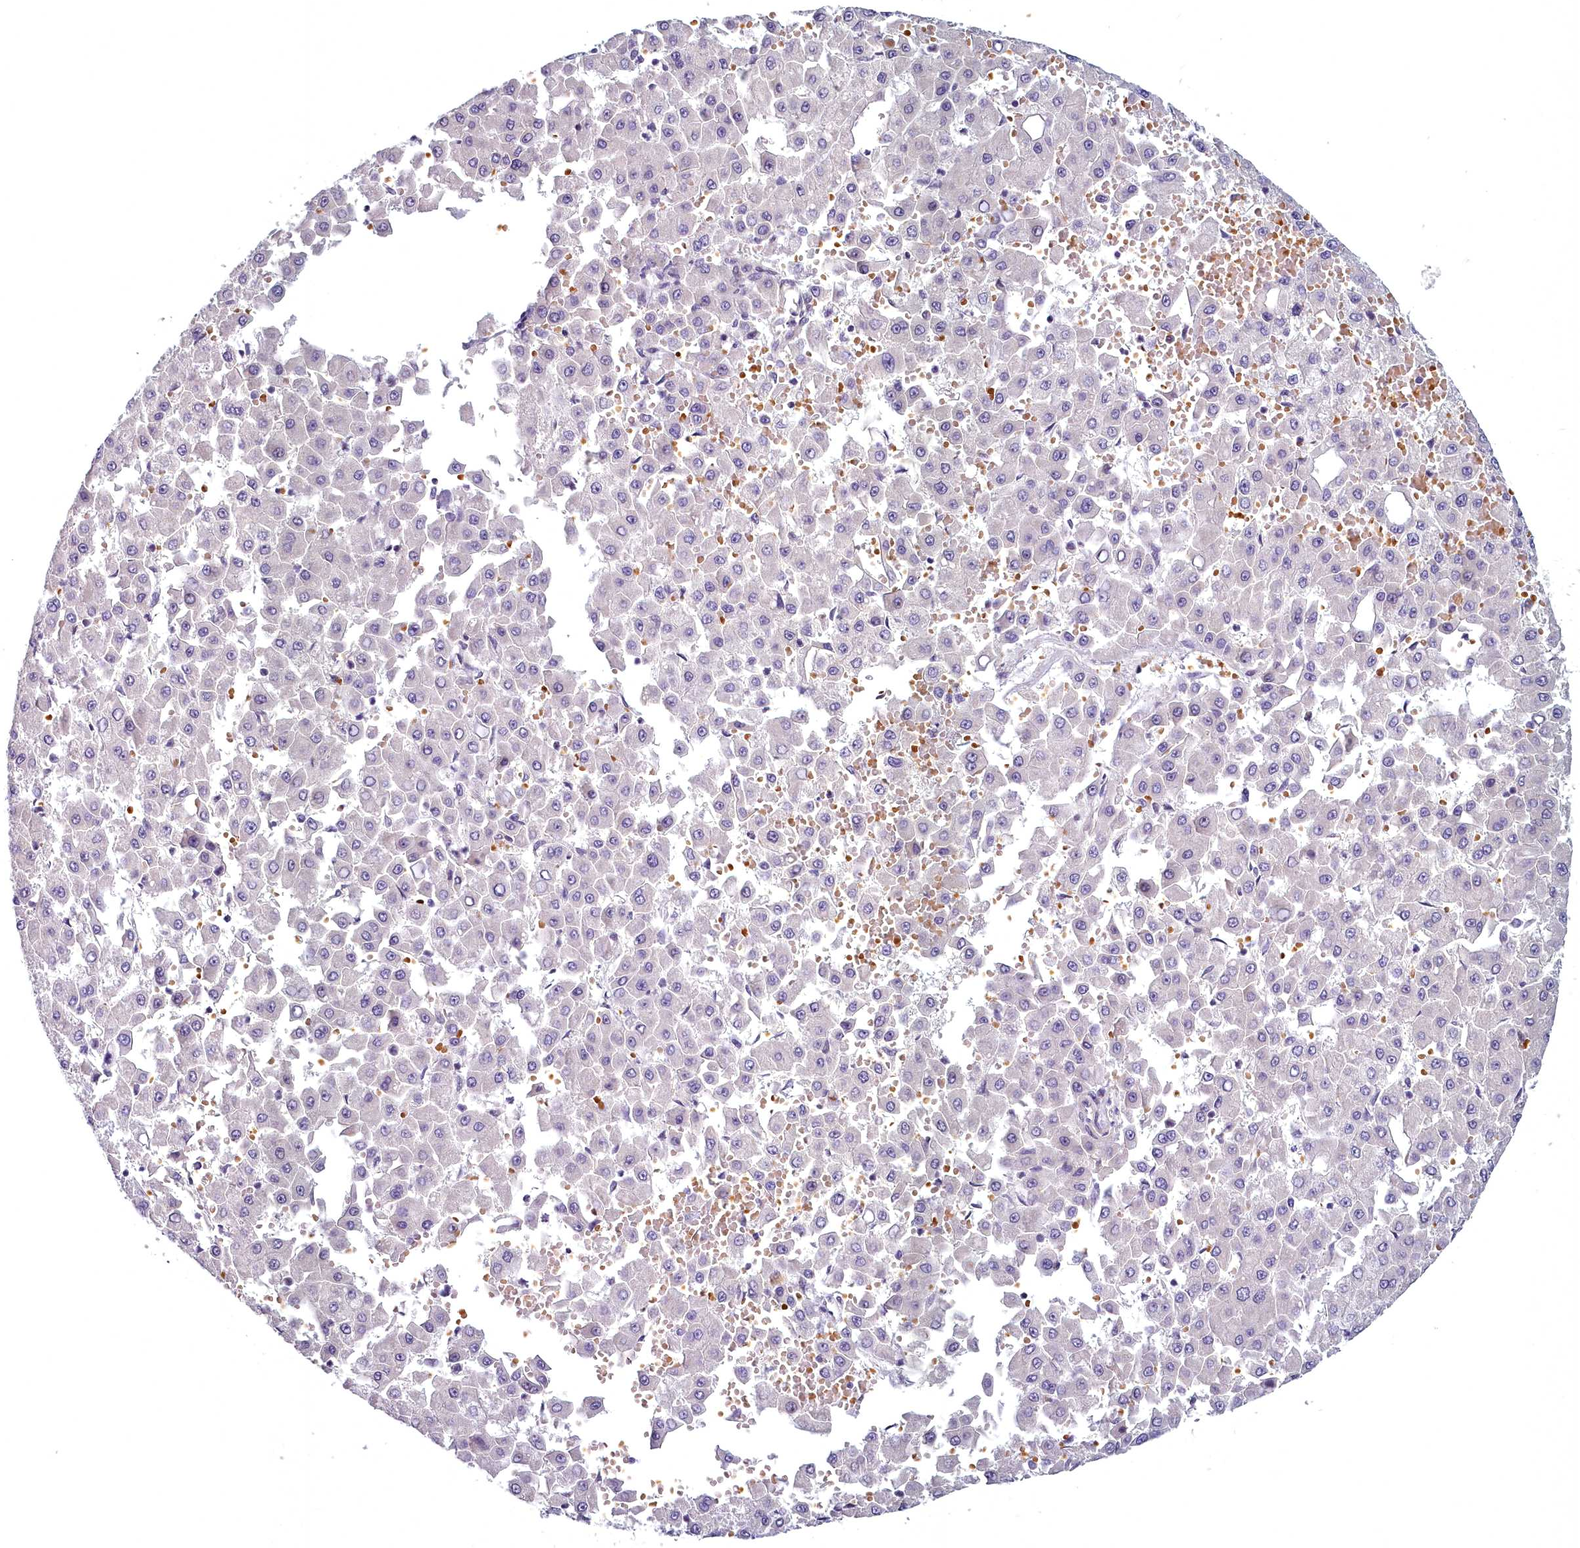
{"staining": {"intensity": "negative", "quantity": "none", "location": "none"}, "tissue": "liver cancer", "cell_type": "Tumor cells", "image_type": "cancer", "snomed": [{"axis": "morphology", "description": "Carcinoma, Hepatocellular, NOS"}, {"axis": "topography", "description": "Liver"}], "caption": "This histopathology image is of liver cancer stained with immunohistochemistry (IHC) to label a protein in brown with the nuclei are counter-stained blue. There is no positivity in tumor cells.", "gene": "ARL15", "patient": {"sex": "male", "age": 47}}